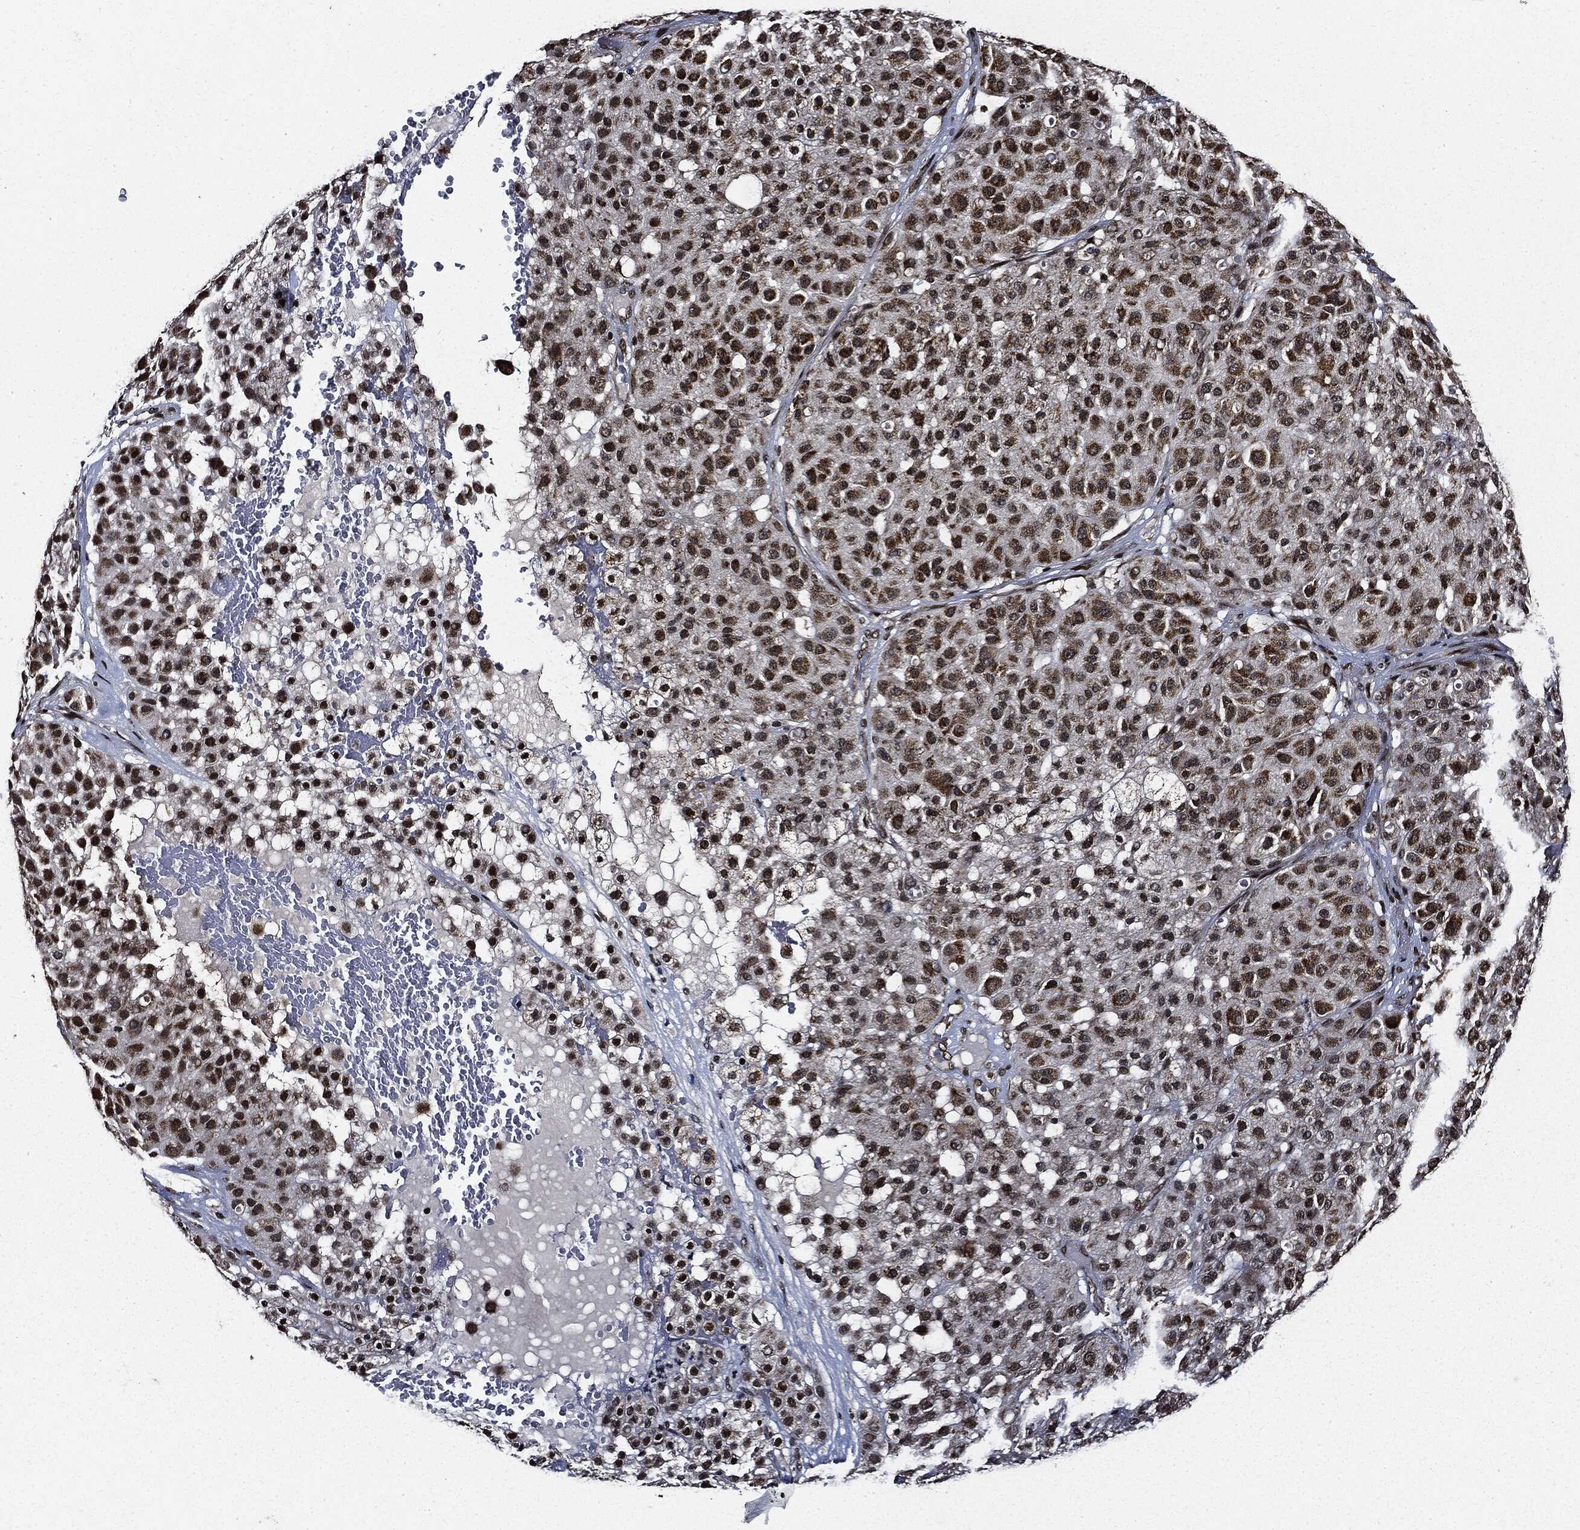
{"staining": {"intensity": "strong", "quantity": ">75%", "location": "cytoplasmic/membranous"}, "tissue": "melanoma", "cell_type": "Tumor cells", "image_type": "cancer", "snomed": [{"axis": "morphology", "description": "Malignant melanoma, Metastatic site"}, {"axis": "topography", "description": "Smooth muscle"}], "caption": "An IHC image of neoplastic tissue is shown. Protein staining in brown shows strong cytoplasmic/membranous positivity in malignant melanoma (metastatic site) within tumor cells.", "gene": "SUGT1", "patient": {"sex": "male", "age": 41}}